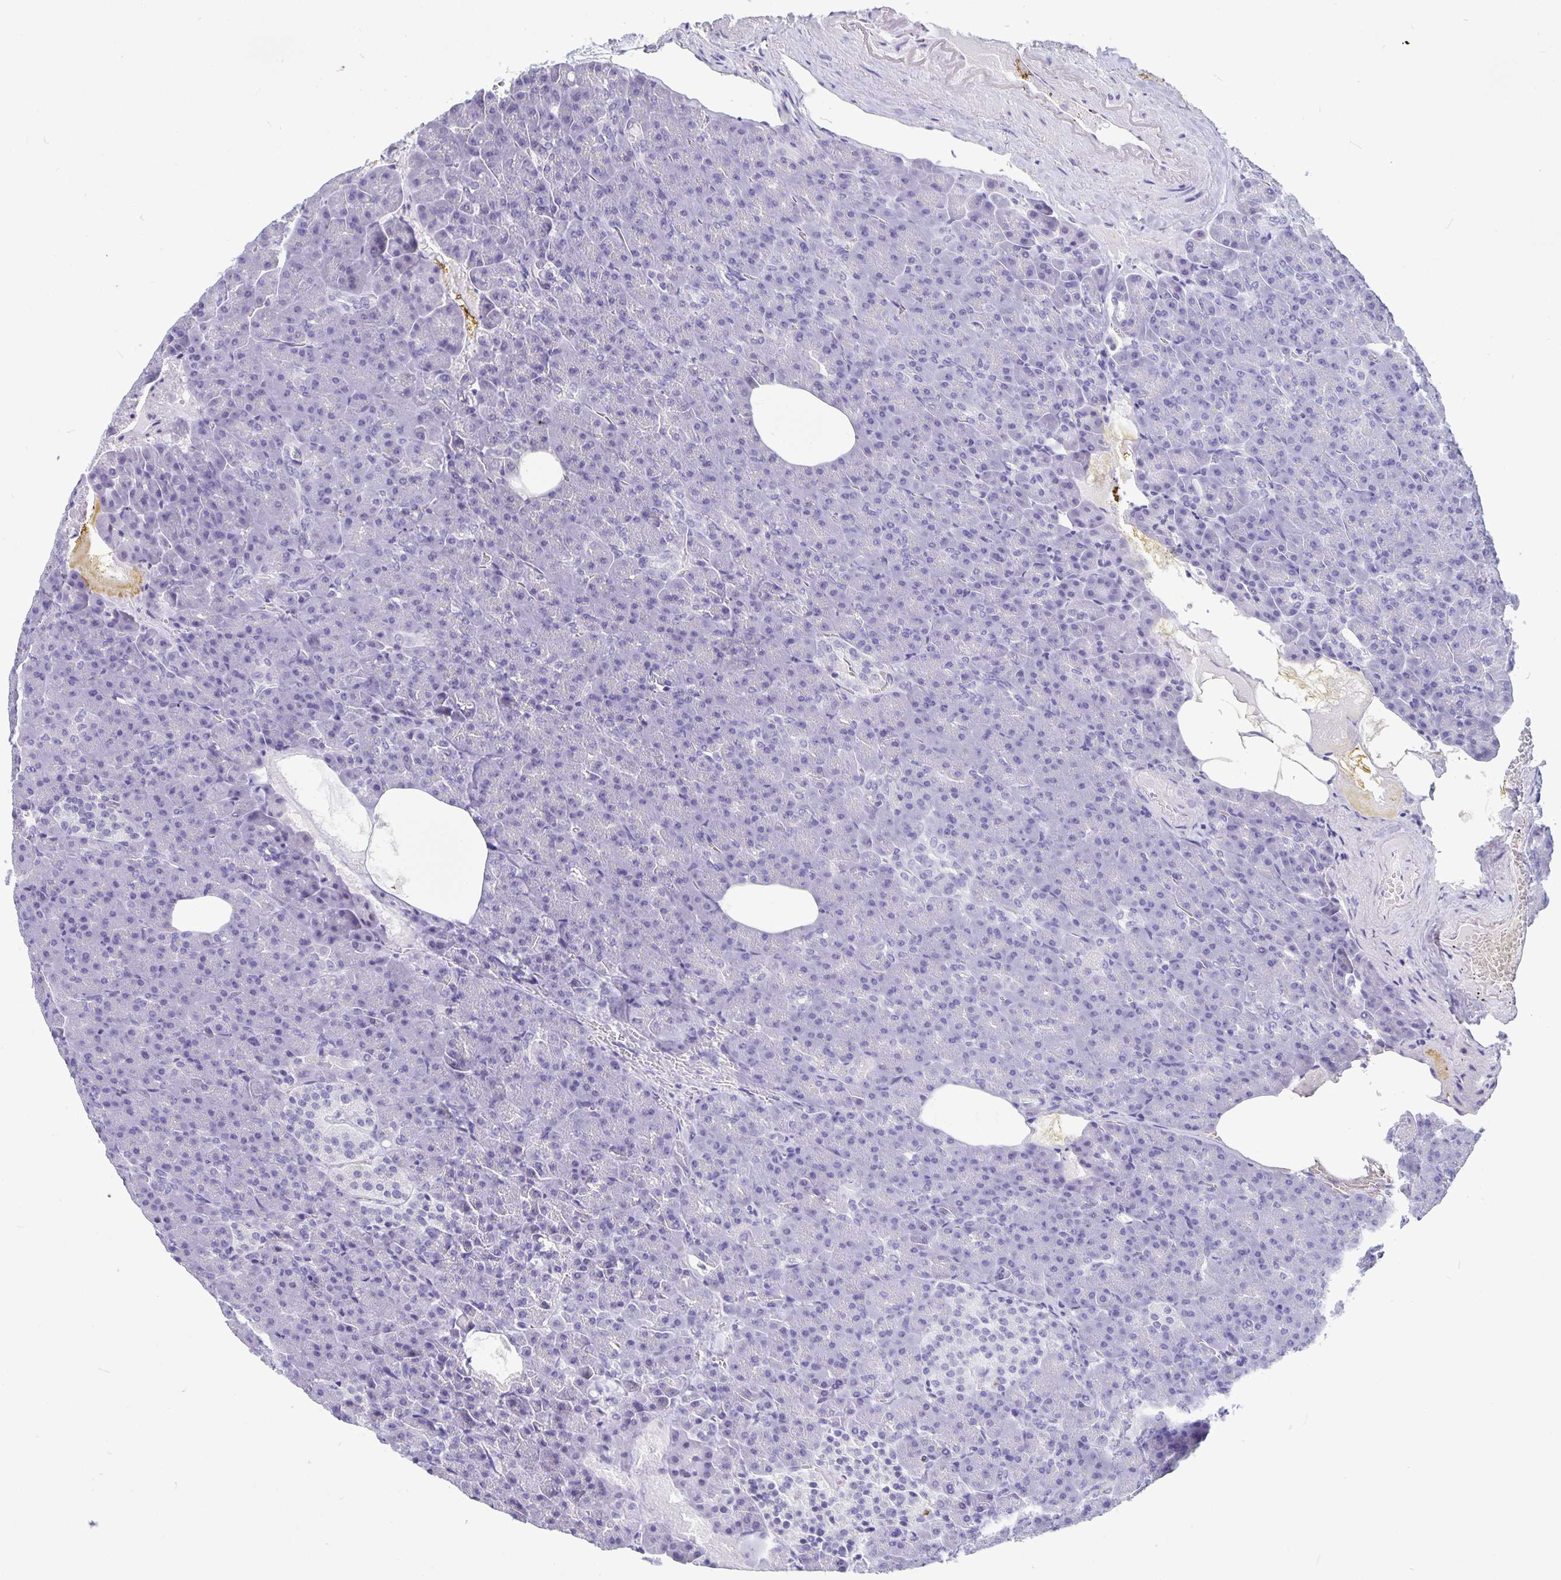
{"staining": {"intensity": "negative", "quantity": "none", "location": "none"}, "tissue": "pancreas", "cell_type": "Exocrine glandular cells", "image_type": "normal", "snomed": [{"axis": "morphology", "description": "Normal tissue, NOS"}, {"axis": "topography", "description": "Pancreas"}], "caption": "High power microscopy photomicrograph of an immunohistochemistry (IHC) histopathology image of benign pancreas, revealing no significant expression in exocrine glandular cells. (DAB (3,3'-diaminobenzidine) IHC, high magnification).", "gene": "BPIFA3", "patient": {"sex": "female", "age": 74}}